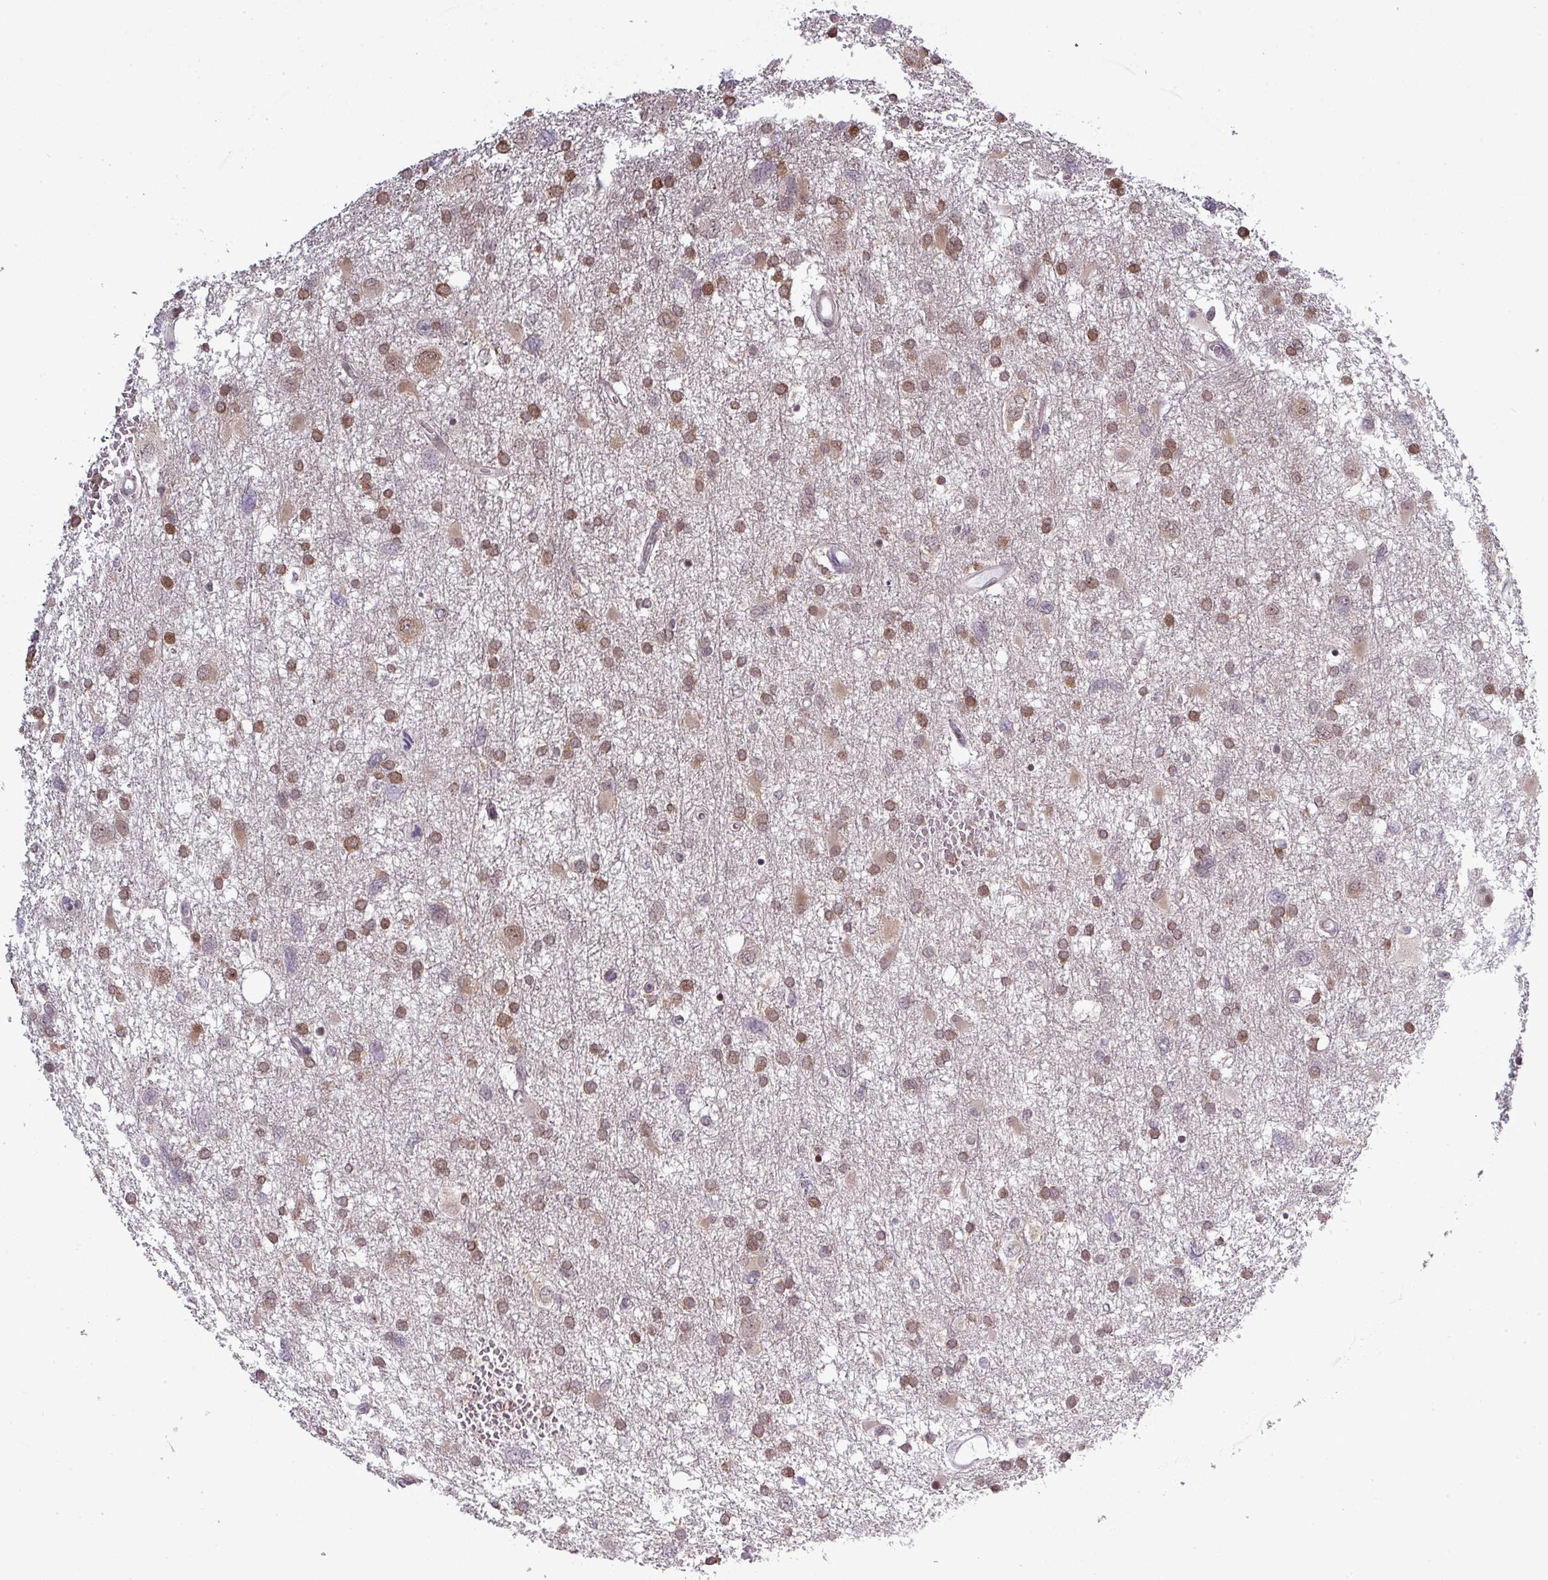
{"staining": {"intensity": "moderate", "quantity": ">75%", "location": "cytoplasmic/membranous,nuclear"}, "tissue": "glioma", "cell_type": "Tumor cells", "image_type": "cancer", "snomed": [{"axis": "morphology", "description": "Glioma, malignant, High grade"}, {"axis": "topography", "description": "Brain"}], "caption": "Glioma stained for a protein (brown) exhibits moderate cytoplasmic/membranous and nuclear positive positivity in about >75% of tumor cells.", "gene": "PRAMEF12", "patient": {"sex": "male", "age": 61}}